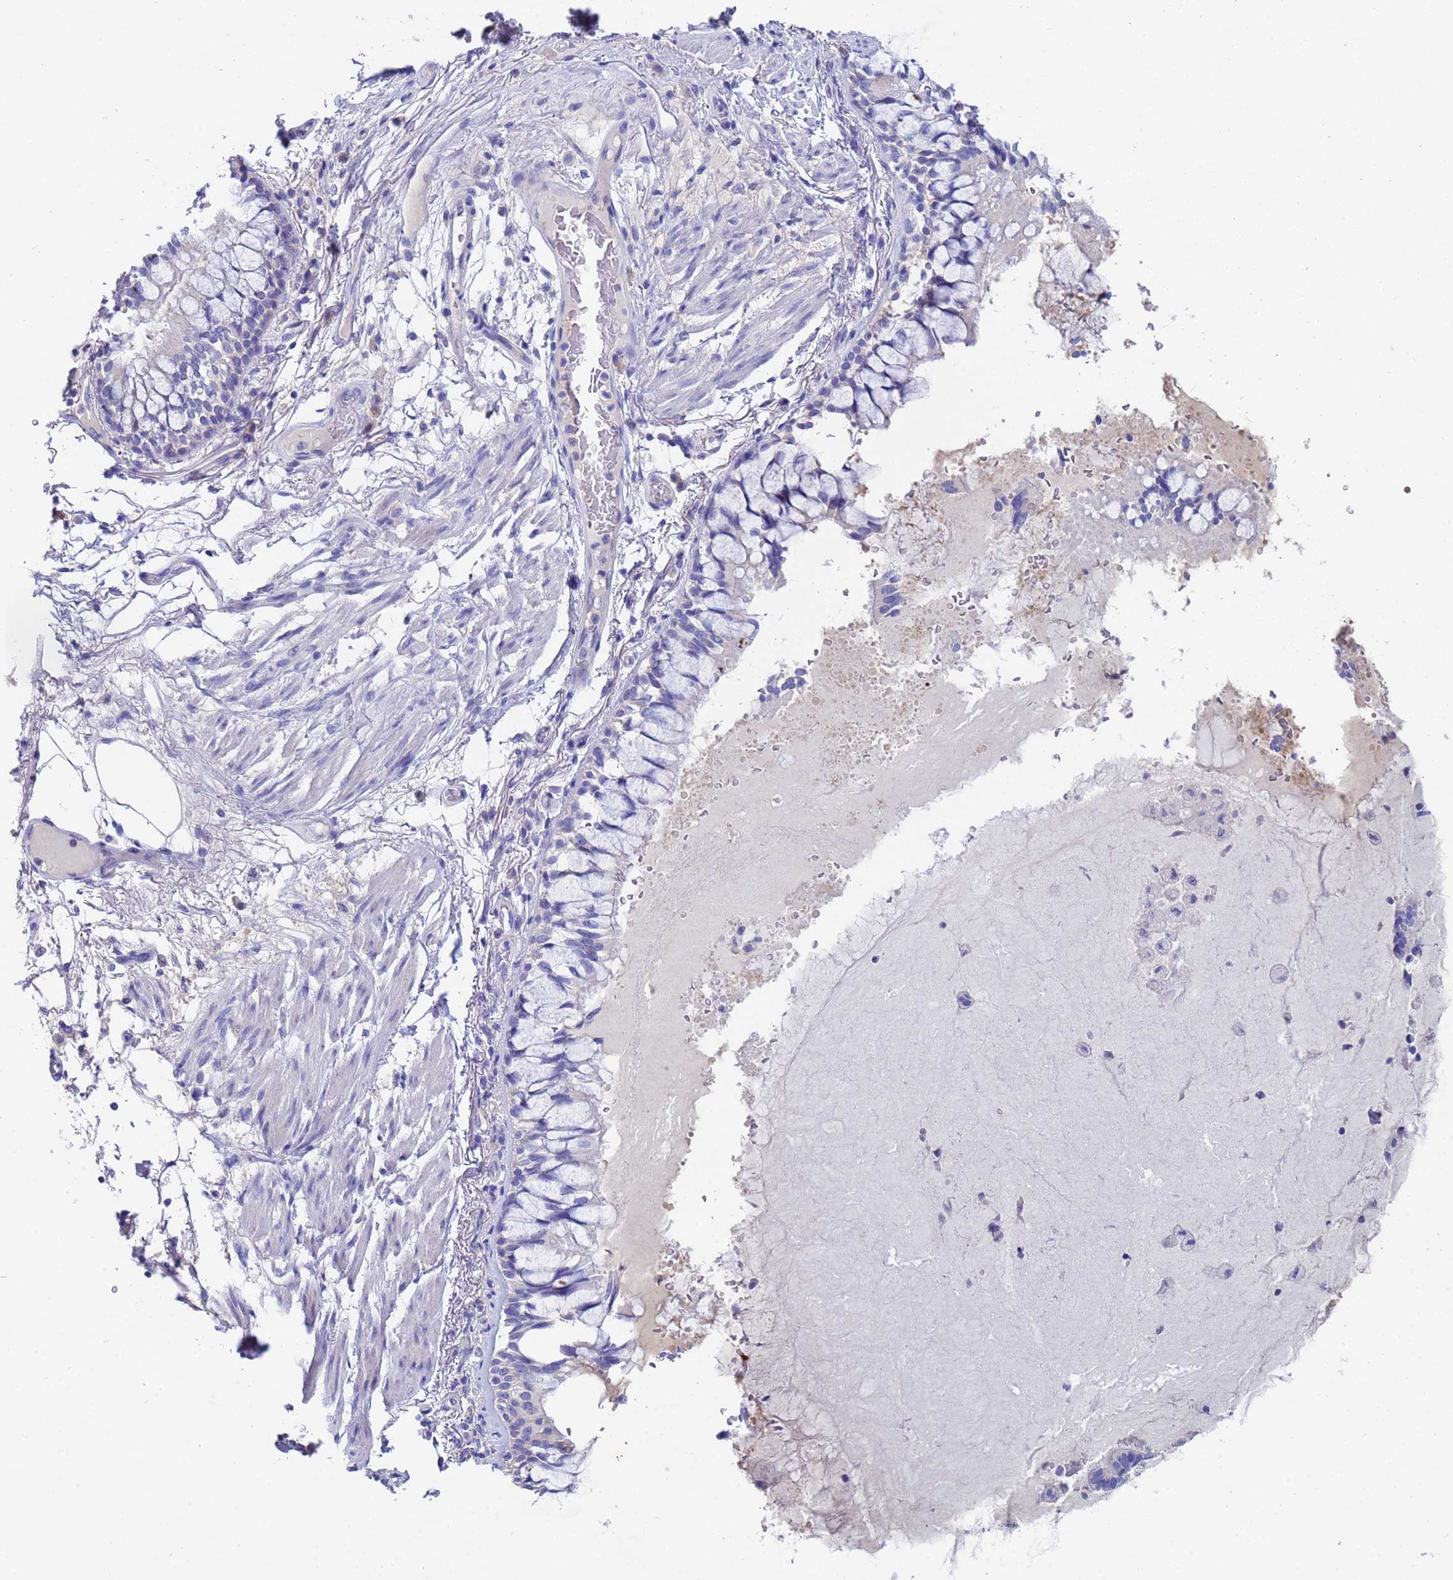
{"staining": {"intensity": "moderate", "quantity": "<25%", "location": "cytoplasmic/membranous"}, "tissue": "bronchus", "cell_type": "Respiratory epithelial cells", "image_type": "normal", "snomed": [{"axis": "morphology", "description": "Normal tissue, NOS"}, {"axis": "topography", "description": "Bronchus"}], "caption": "A micrograph of human bronchus stained for a protein reveals moderate cytoplasmic/membranous brown staining in respiratory epithelial cells.", "gene": "UBE2O", "patient": {"sex": "male", "age": 70}}